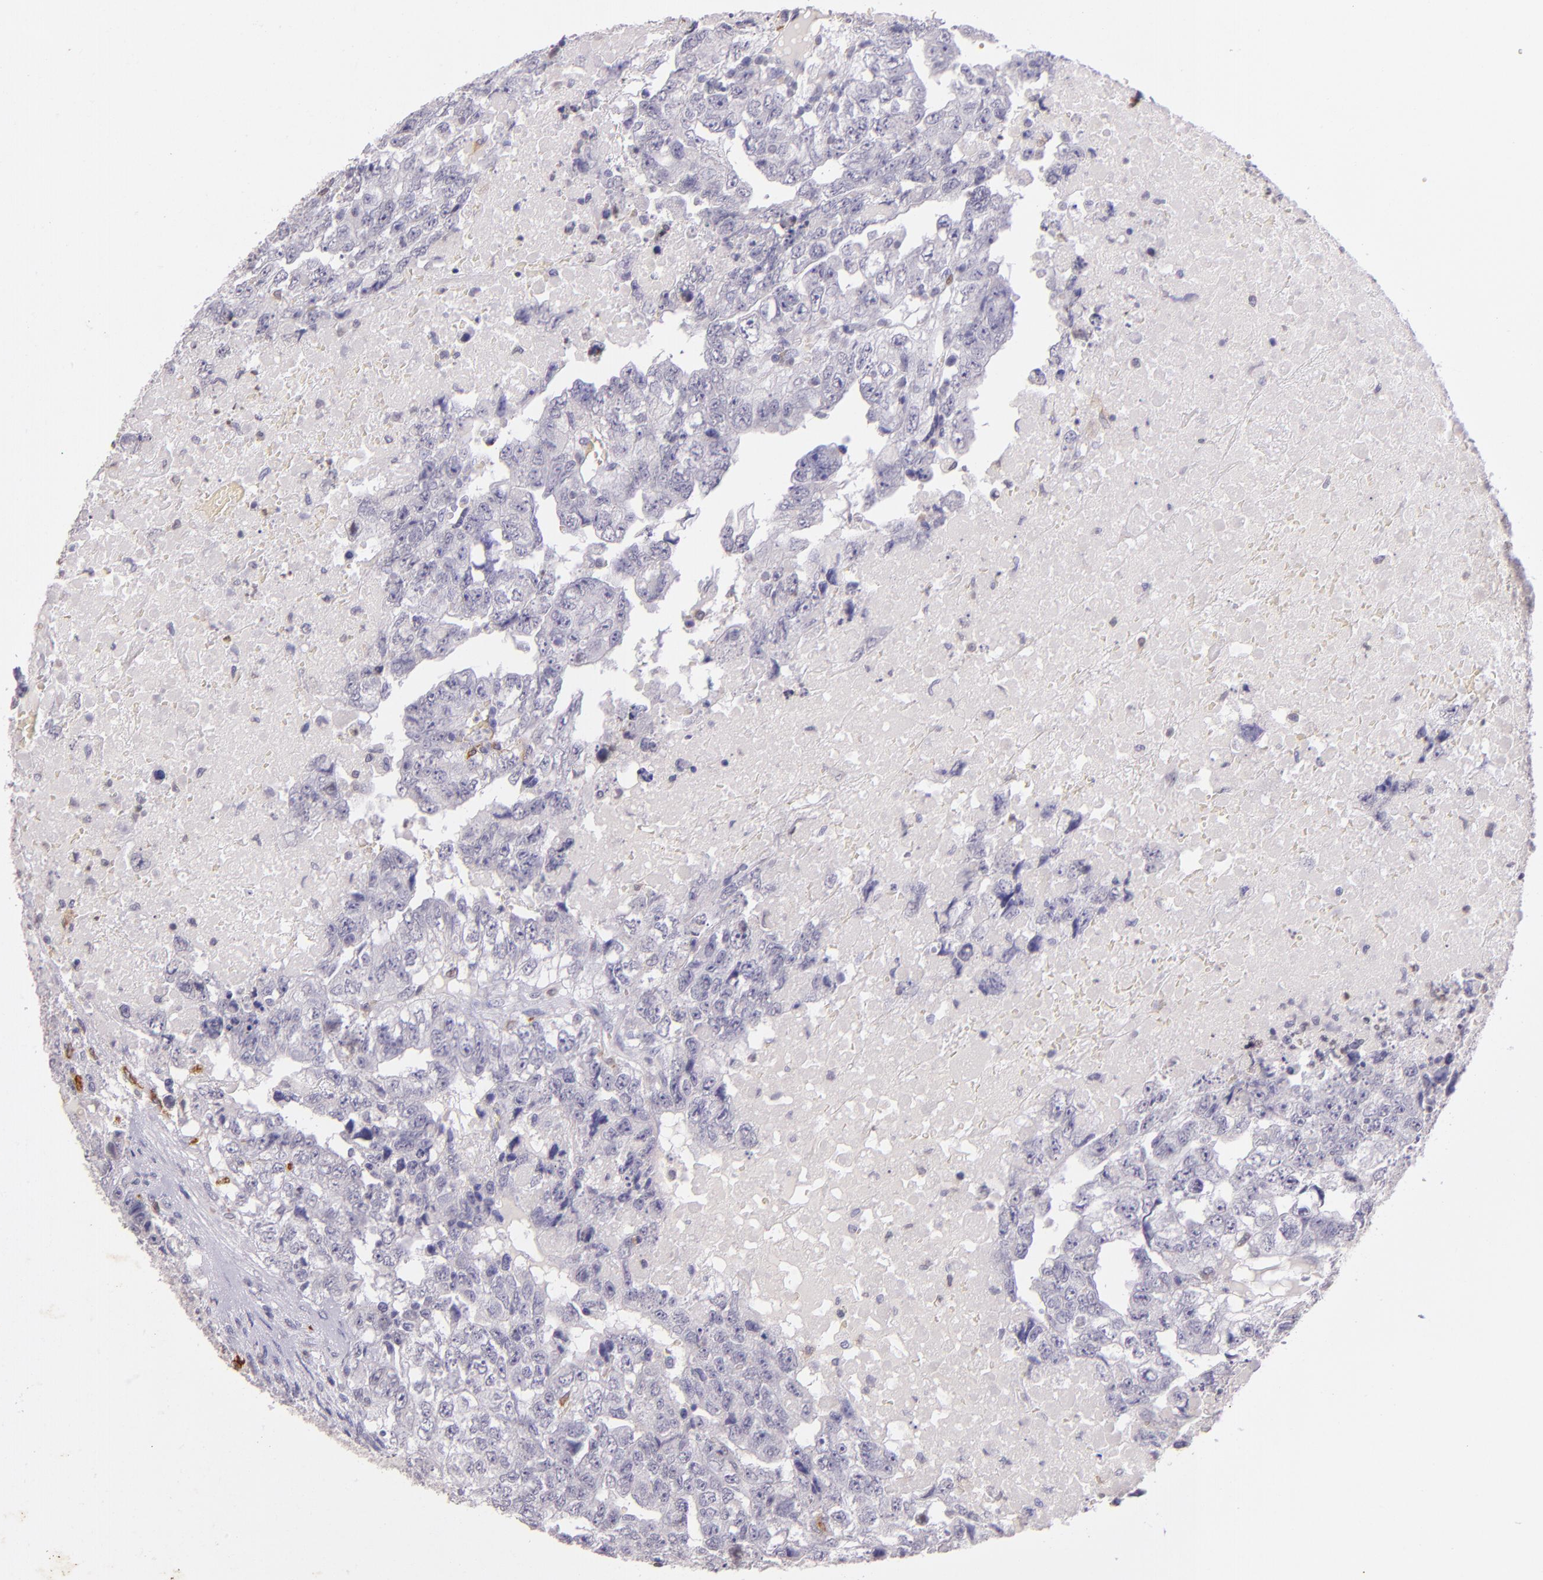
{"staining": {"intensity": "negative", "quantity": "none", "location": "none"}, "tissue": "testis cancer", "cell_type": "Tumor cells", "image_type": "cancer", "snomed": [{"axis": "morphology", "description": "Carcinoma, Embryonal, NOS"}, {"axis": "topography", "description": "Testis"}], "caption": "IHC image of human testis cancer stained for a protein (brown), which demonstrates no staining in tumor cells.", "gene": "RTN1", "patient": {"sex": "male", "age": 36}}